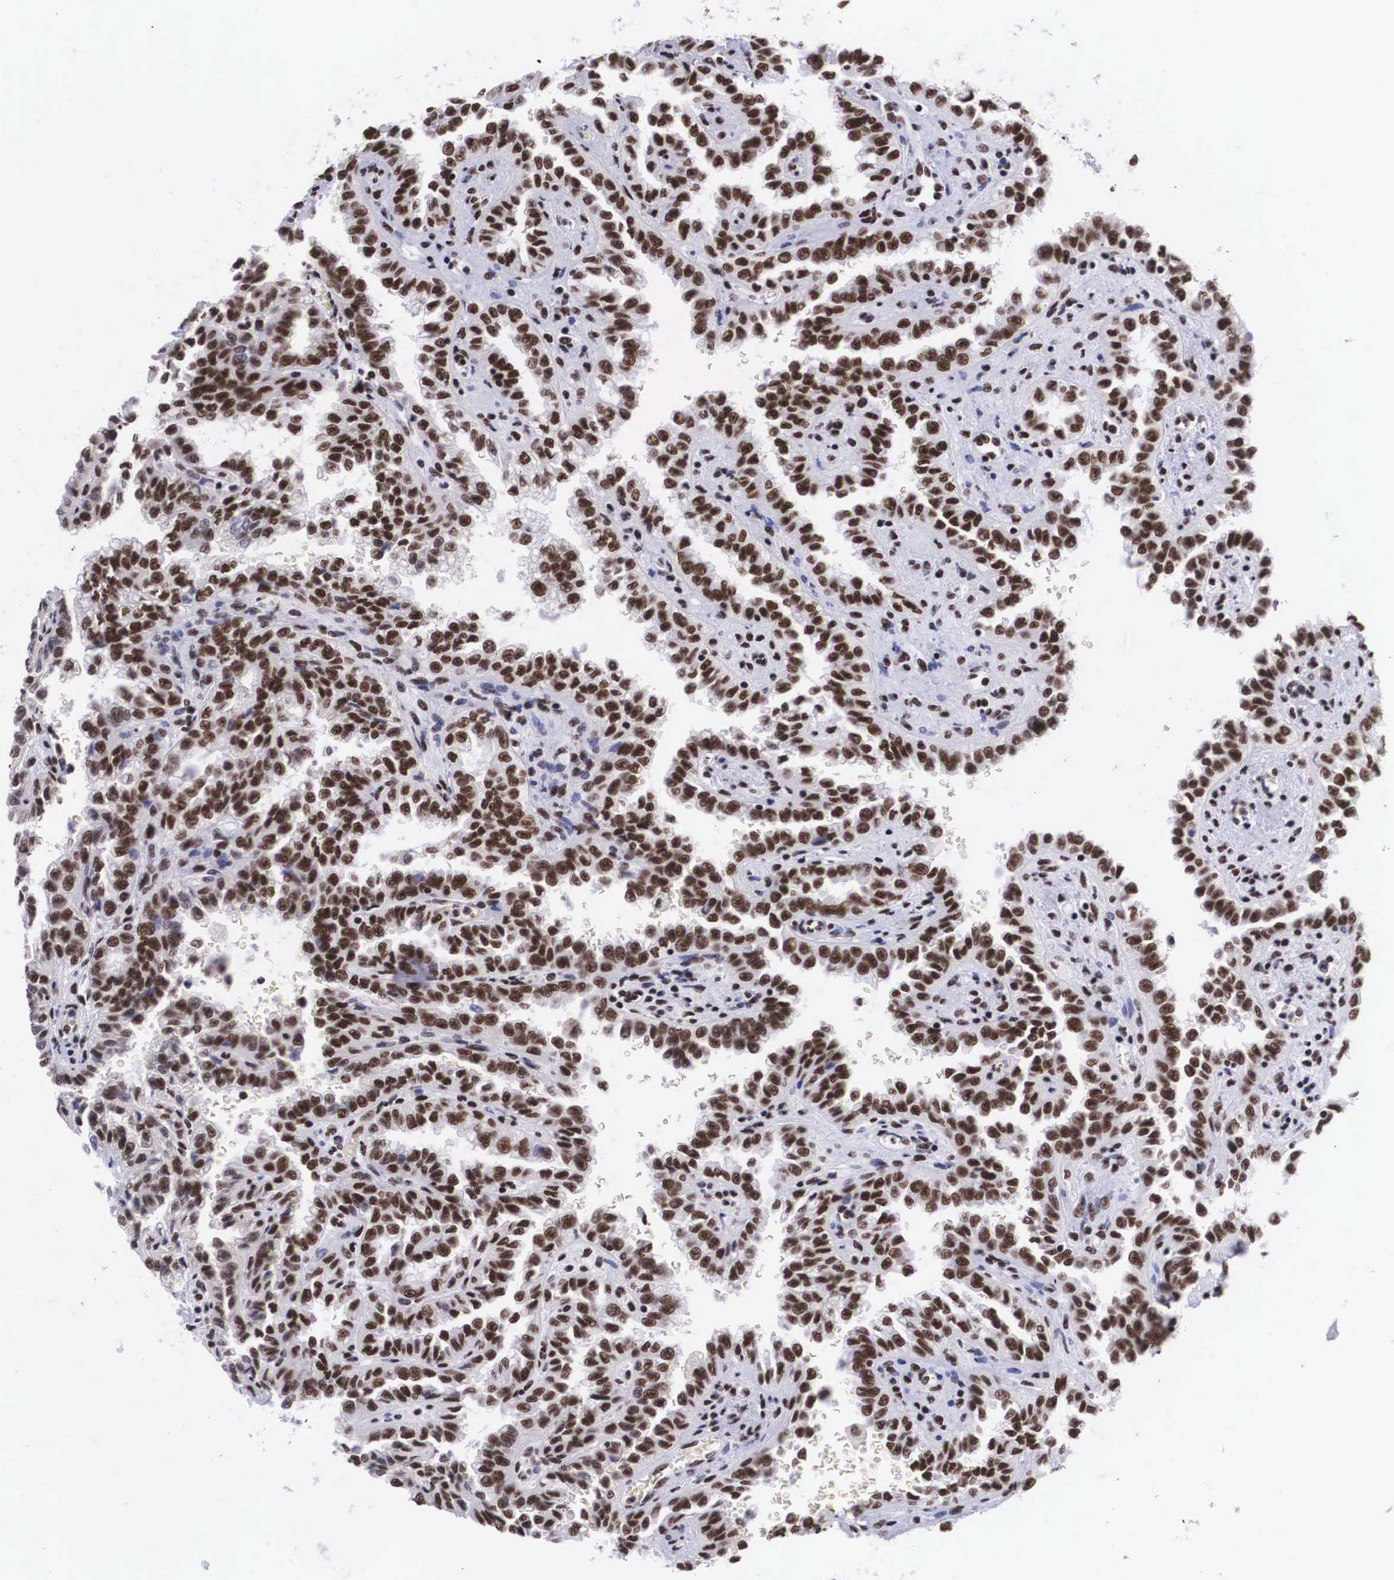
{"staining": {"intensity": "moderate", "quantity": ">75%", "location": "nuclear"}, "tissue": "renal cancer", "cell_type": "Tumor cells", "image_type": "cancer", "snomed": [{"axis": "morphology", "description": "Inflammation, NOS"}, {"axis": "morphology", "description": "Adenocarcinoma, NOS"}, {"axis": "topography", "description": "Kidney"}], "caption": "The photomicrograph reveals a brown stain indicating the presence of a protein in the nuclear of tumor cells in adenocarcinoma (renal). Immunohistochemistry (ihc) stains the protein in brown and the nuclei are stained blue.", "gene": "SF3A1", "patient": {"sex": "male", "age": 68}}